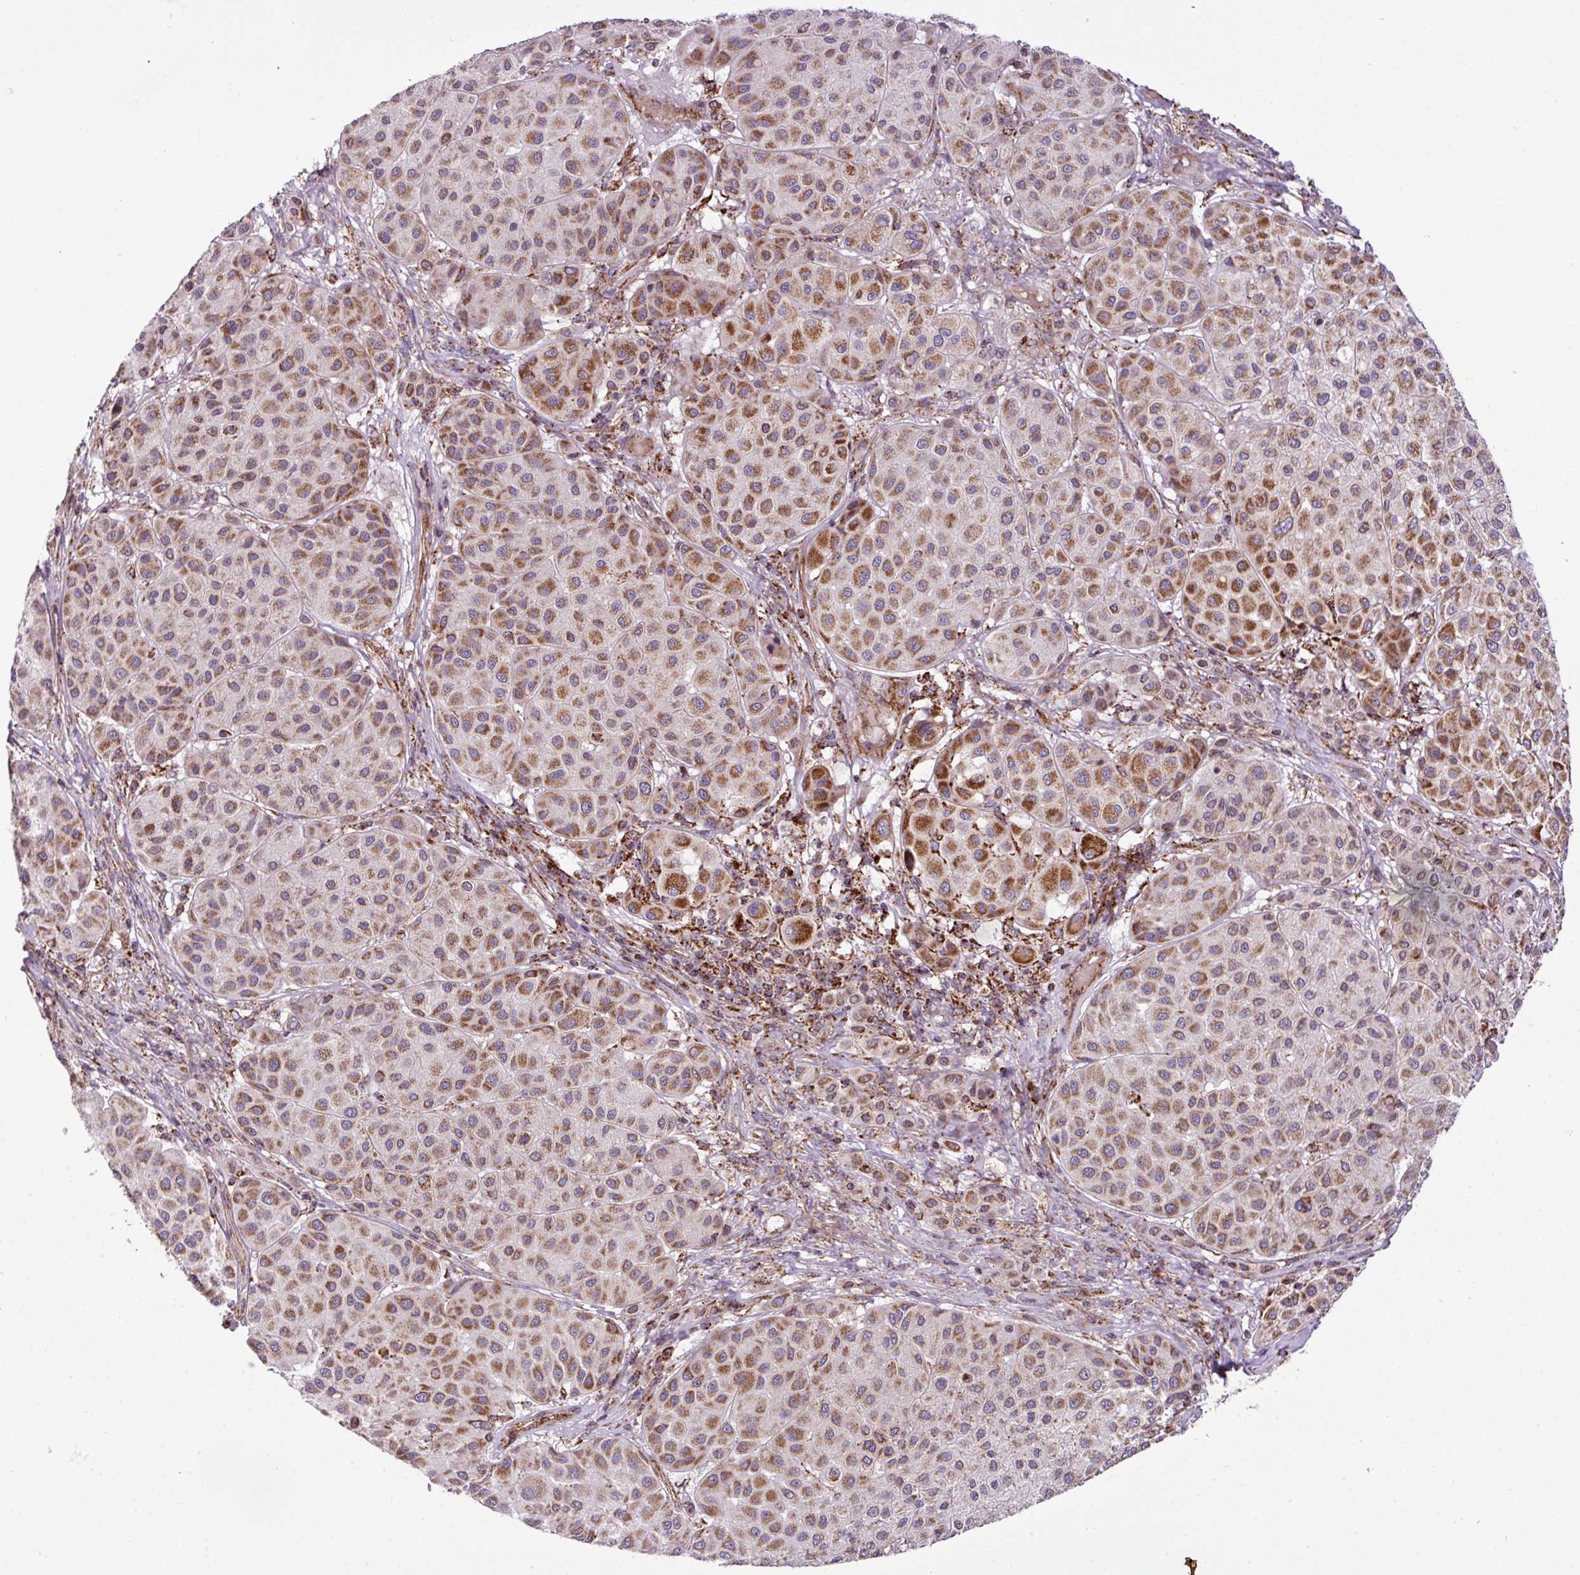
{"staining": {"intensity": "moderate", "quantity": ">75%", "location": "cytoplasmic/membranous"}, "tissue": "melanoma", "cell_type": "Tumor cells", "image_type": "cancer", "snomed": [{"axis": "morphology", "description": "Malignant melanoma, Metastatic site"}, {"axis": "topography", "description": "Smooth muscle"}], "caption": "A photomicrograph of human malignant melanoma (metastatic site) stained for a protein exhibits moderate cytoplasmic/membranous brown staining in tumor cells. (DAB (3,3'-diaminobenzidine) IHC with brightfield microscopy, high magnification).", "gene": "ZNF569", "patient": {"sex": "male", "age": 41}}